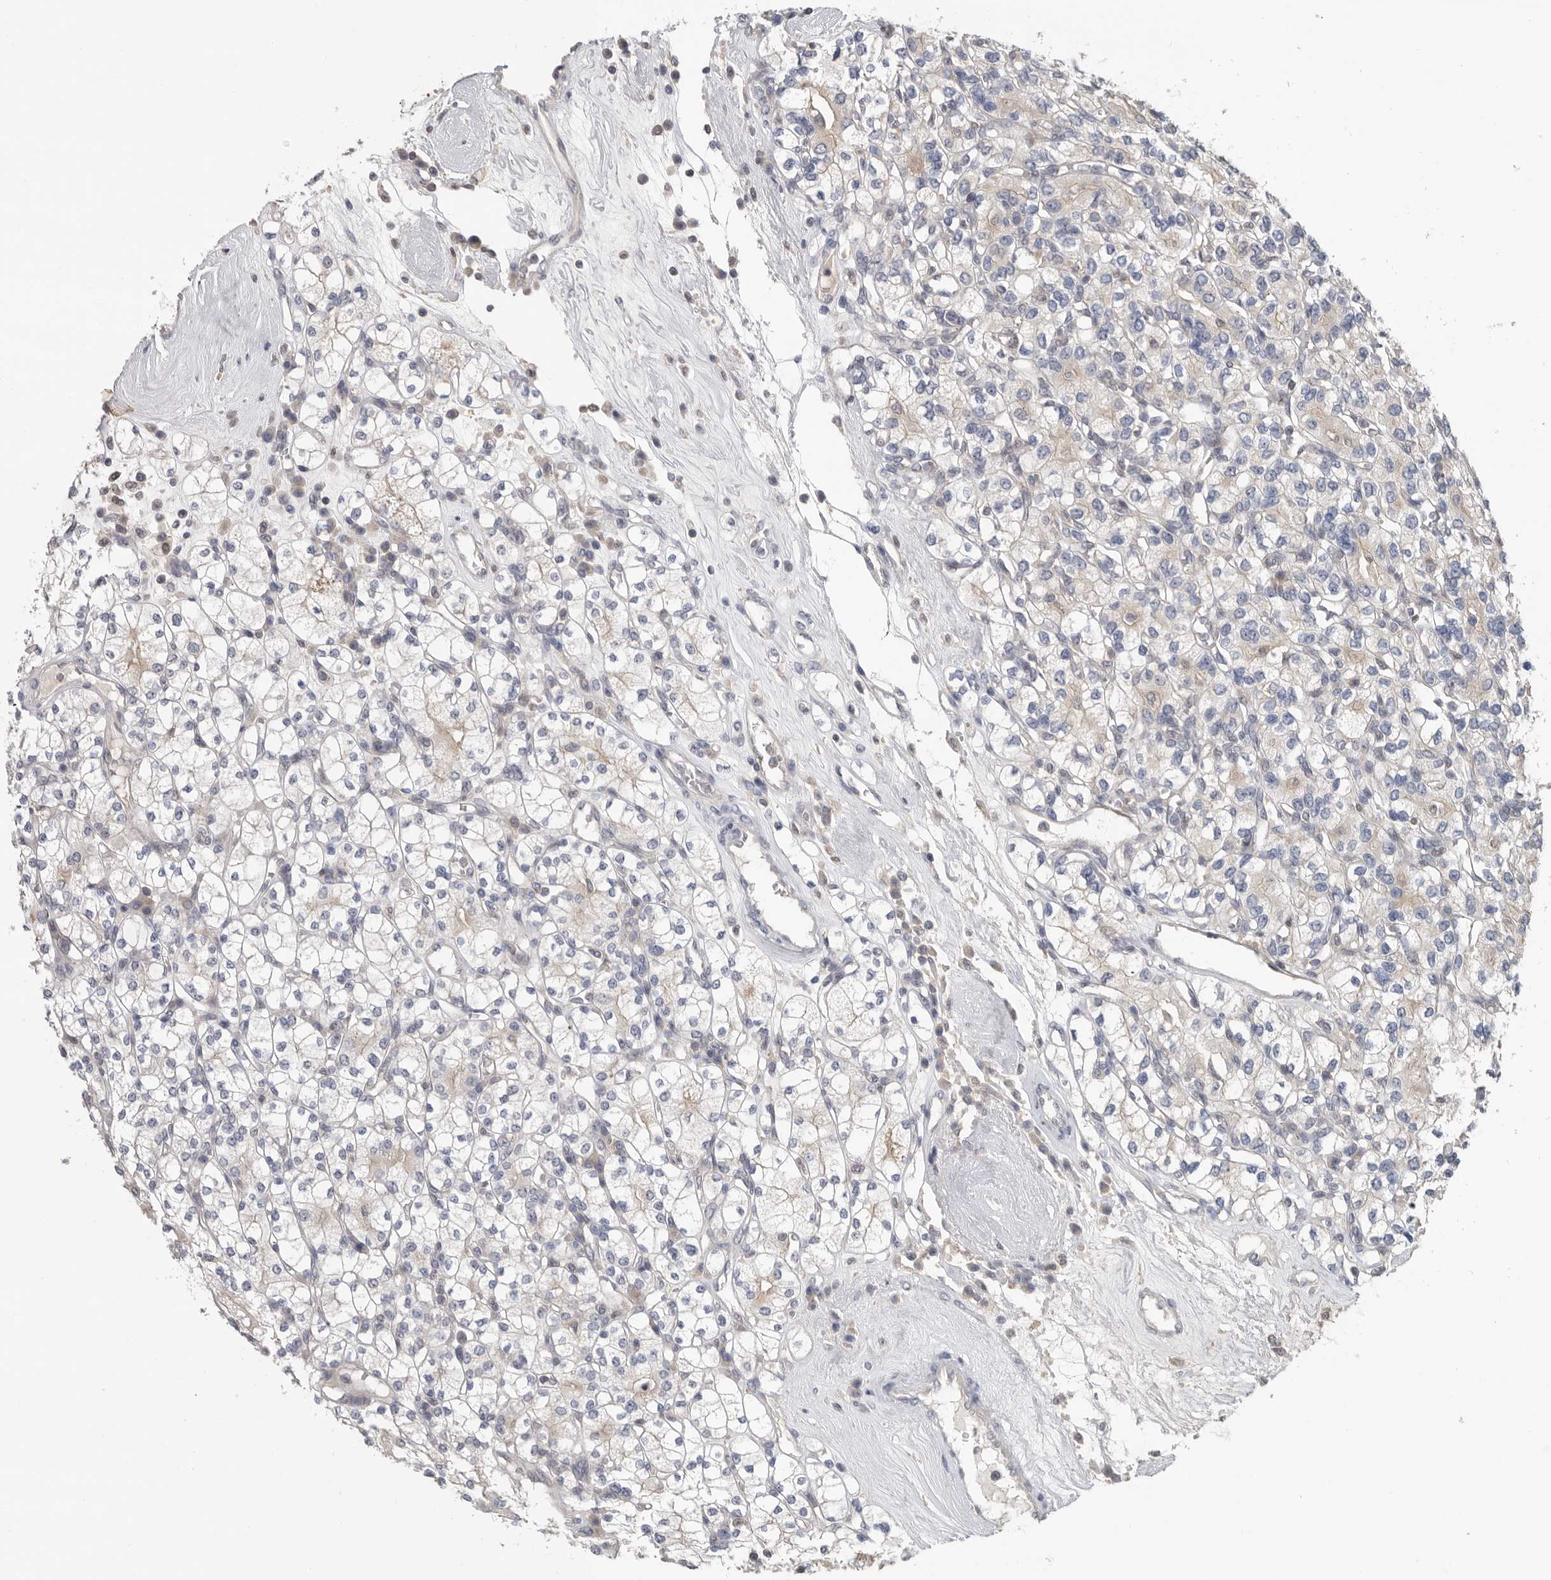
{"staining": {"intensity": "weak", "quantity": "25%-75%", "location": "cytoplasmic/membranous"}, "tissue": "renal cancer", "cell_type": "Tumor cells", "image_type": "cancer", "snomed": [{"axis": "morphology", "description": "Adenocarcinoma, NOS"}, {"axis": "topography", "description": "Kidney"}], "caption": "Weak cytoplasmic/membranous positivity is seen in approximately 25%-75% of tumor cells in renal adenocarcinoma. The protein of interest is stained brown, and the nuclei are stained in blue (DAB (3,3'-diaminobenzidine) IHC with brightfield microscopy, high magnification).", "gene": "KLK5", "patient": {"sex": "male", "age": 77}}